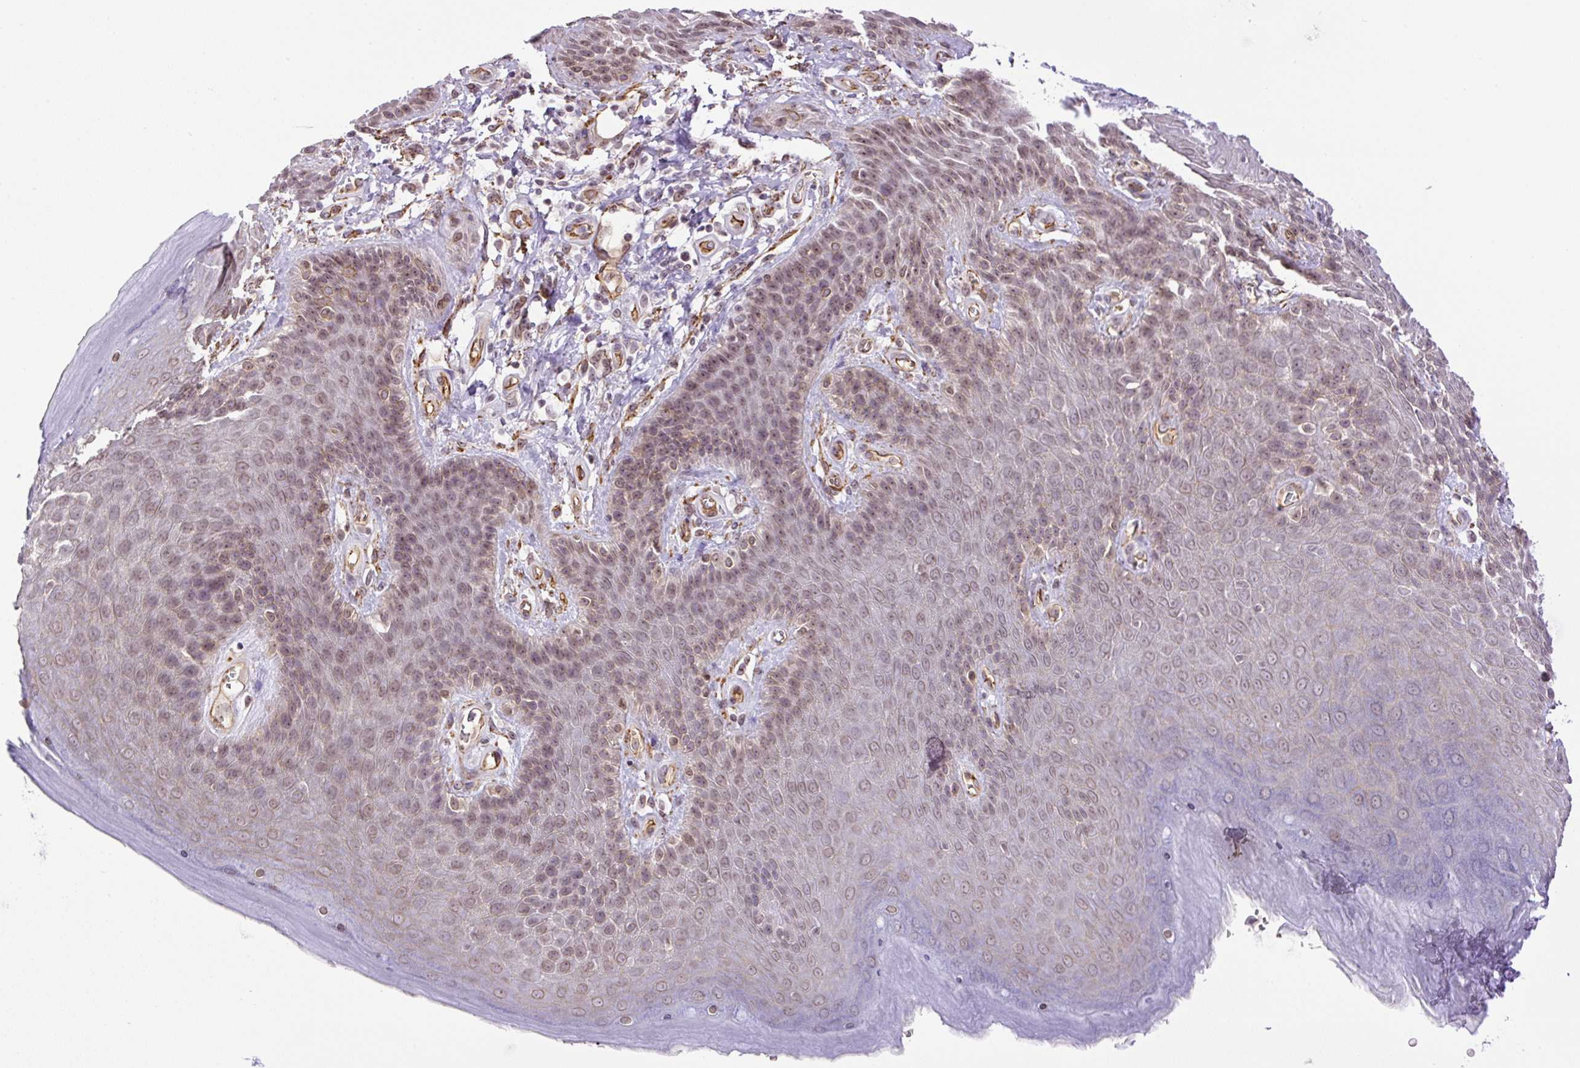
{"staining": {"intensity": "weak", "quantity": "25%-75%", "location": "cytoplasmic/membranous,nuclear"}, "tissue": "skin", "cell_type": "Epidermal cells", "image_type": "normal", "snomed": [{"axis": "morphology", "description": "Normal tissue, NOS"}, {"axis": "topography", "description": "Anal"}, {"axis": "topography", "description": "Peripheral nerve tissue"}], "caption": "DAB (3,3'-diaminobenzidine) immunohistochemical staining of normal human skin shows weak cytoplasmic/membranous,nuclear protein staining in about 25%-75% of epidermal cells.", "gene": "MYO5C", "patient": {"sex": "male", "age": 53}}